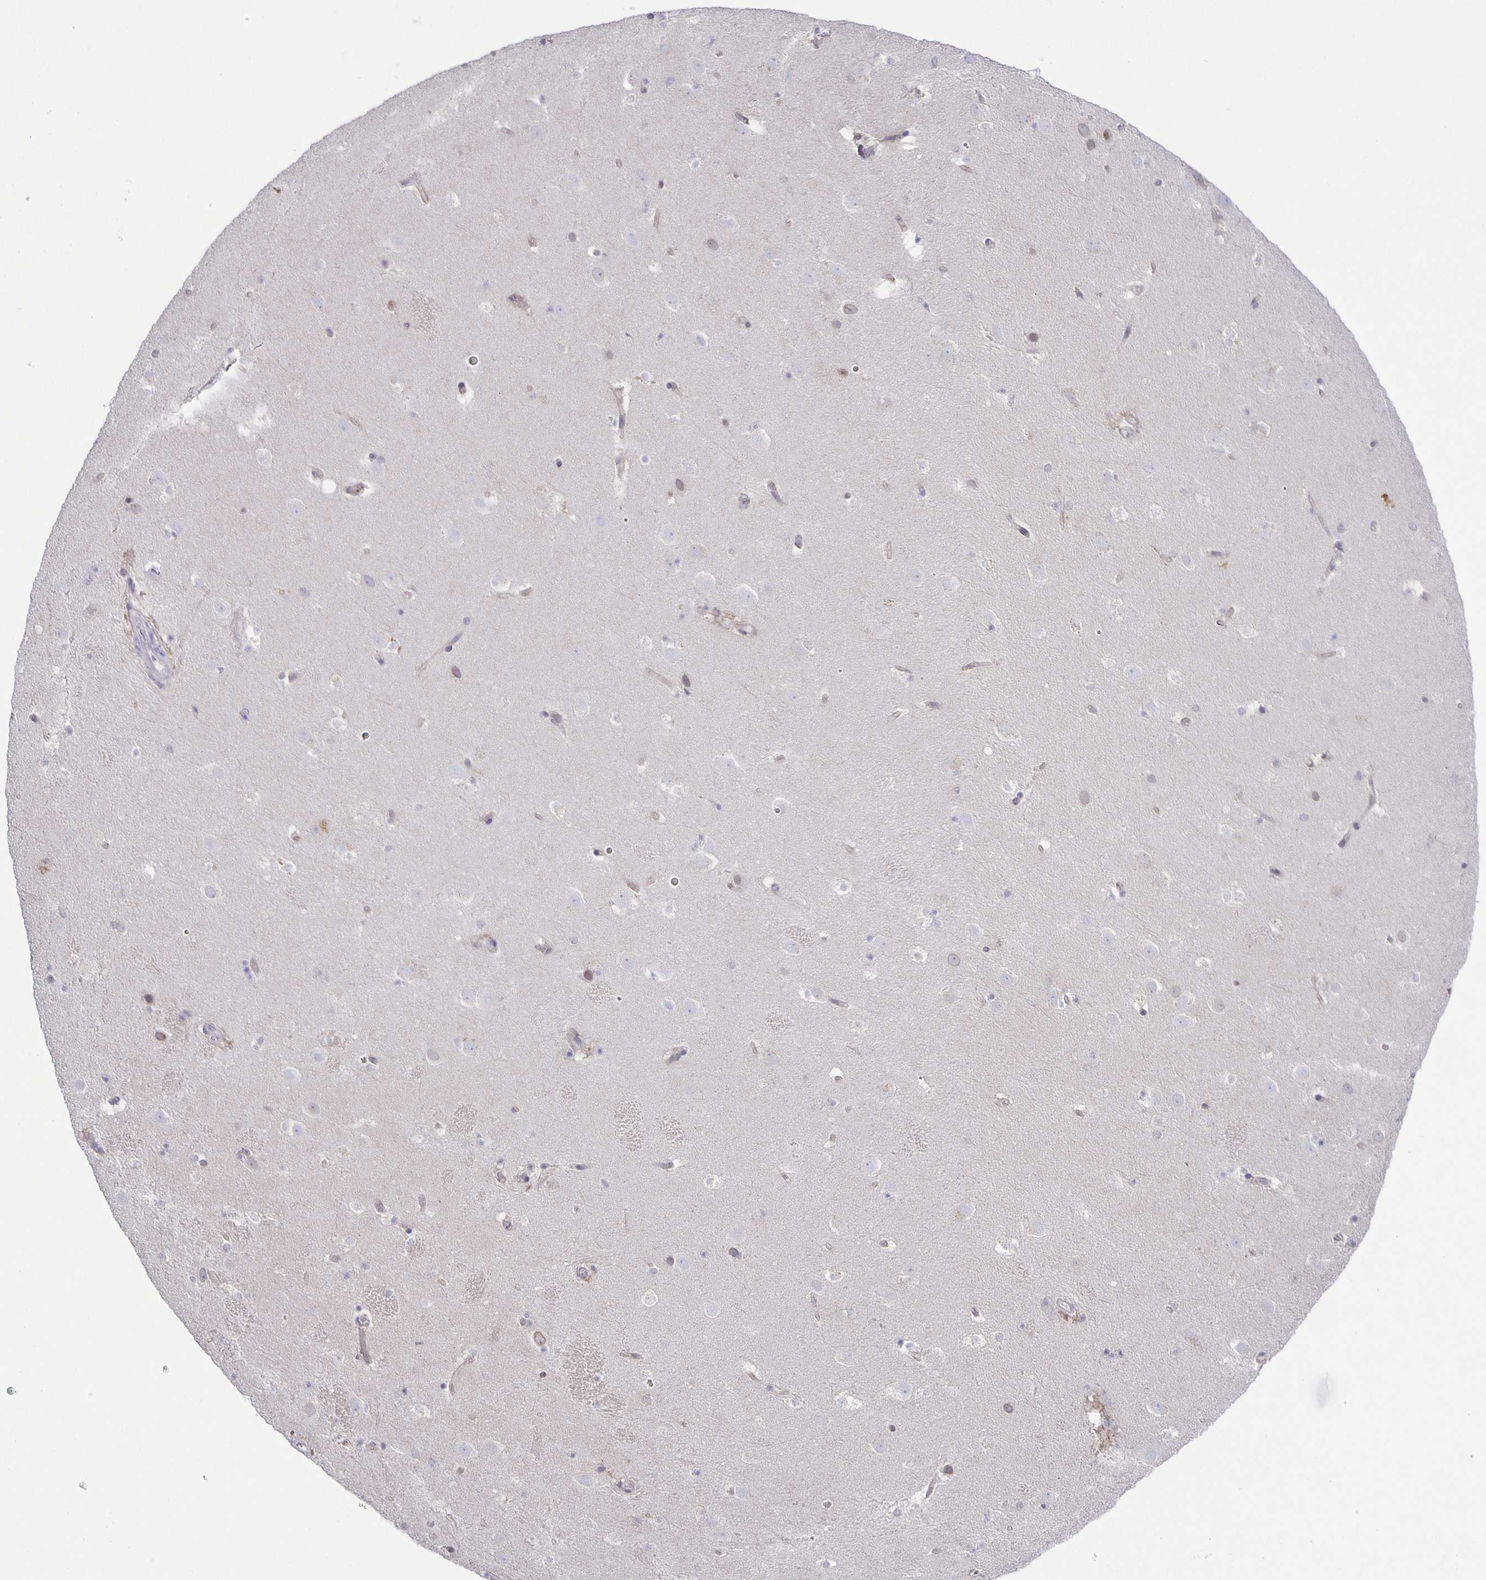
{"staining": {"intensity": "negative", "quantity": "none", "location": "none"}, "tissue": "caudate", "cell_type": "Glial cells", "image_type": "normal", "snomed": [{"axis": "morphology", "description": "Normal tissue, NOS"}, {"axis": "topography", "description": "Lateral ventricle wall"}], "caption": "Immunohistochemistry of normal human caudate displays no positivity in glial cells. Nuclei are stained in blue.", "gene": "PTPN3", "patient": {"sex": "male", "age": 37}}